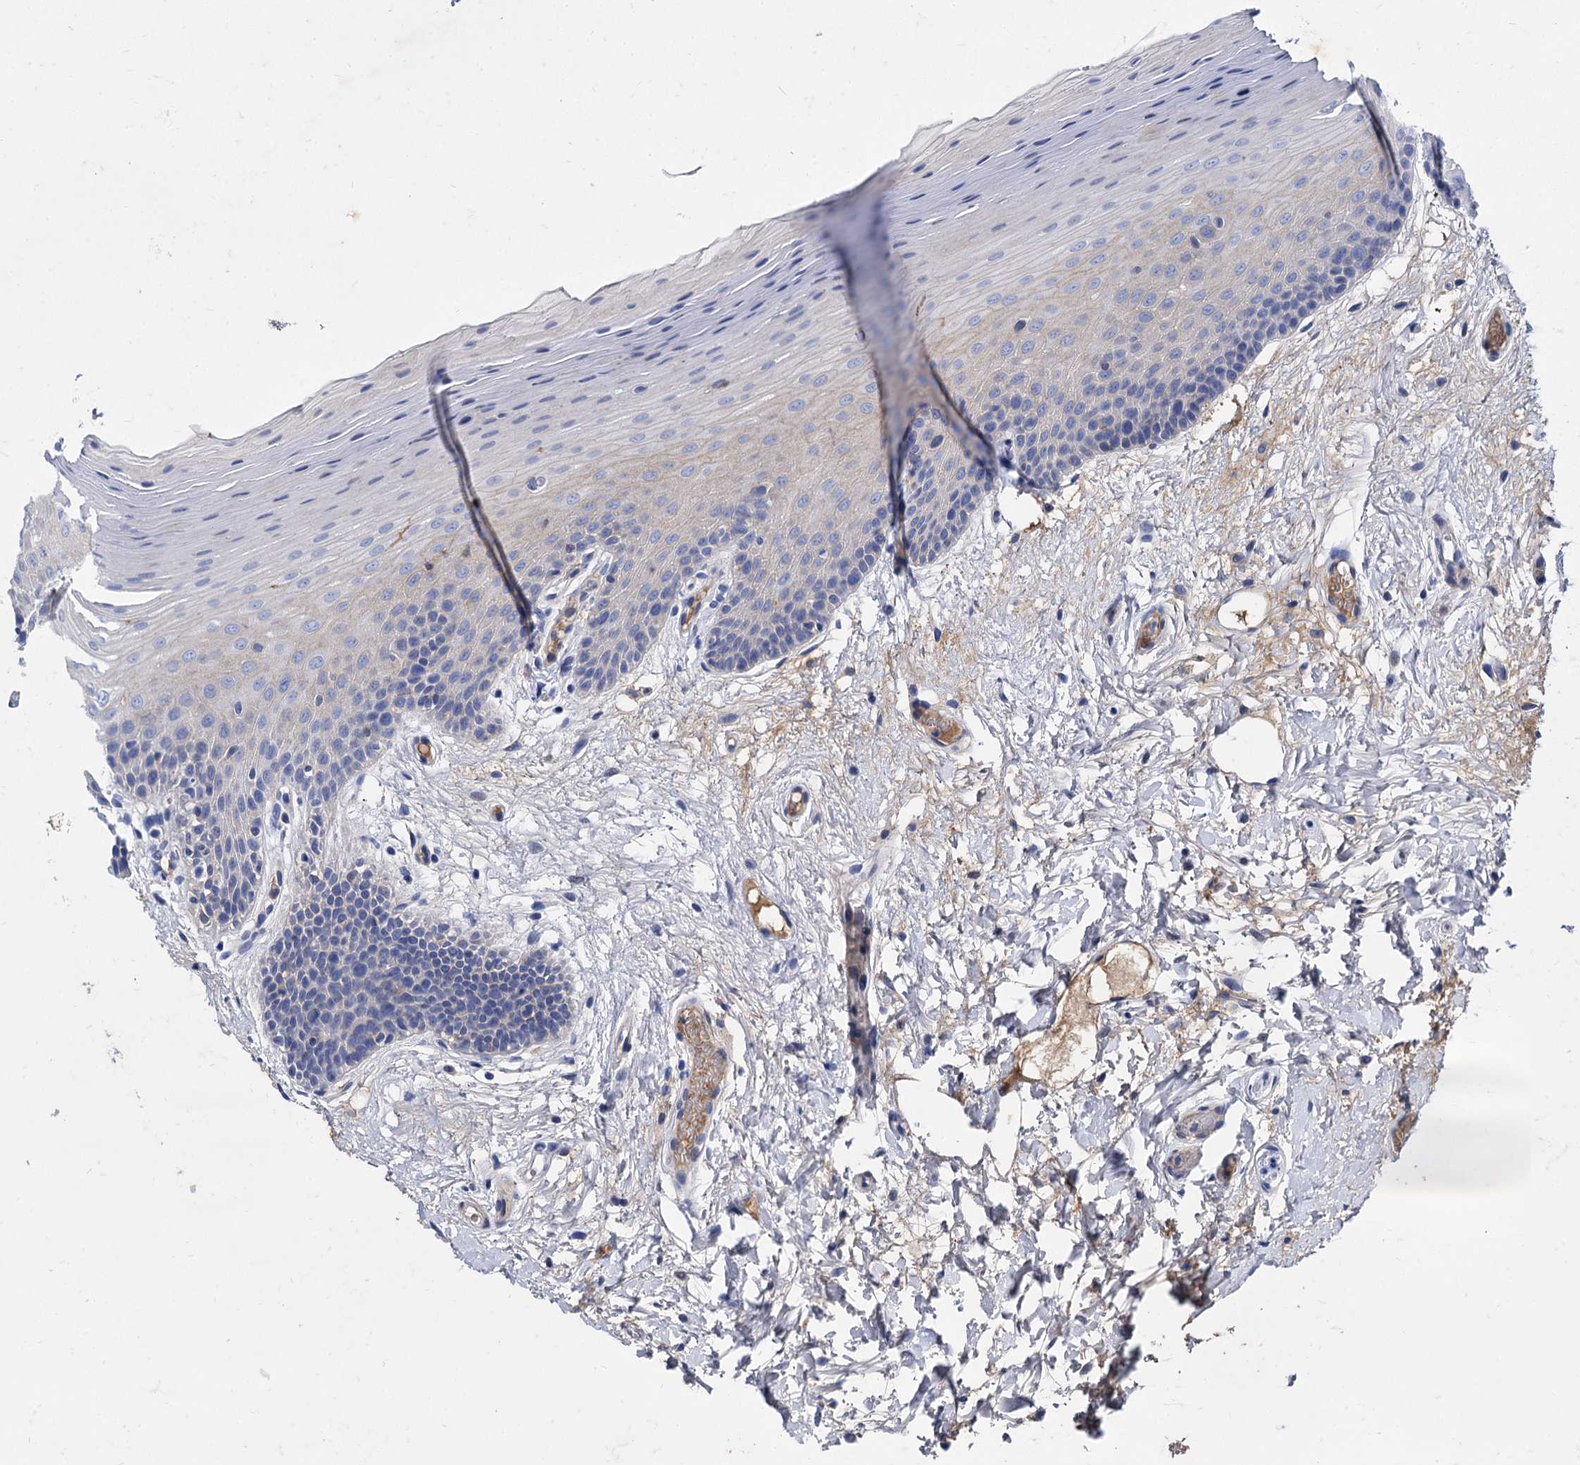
{"staining": {"intensity": "moderate", "quantity": "<25%", "location": "cytoplasmic/membranous"}, "tissue": "oral mucosa", "cell_type": "Squamous epithelial cells", "image_type": "normal", "snomed": [{"axis": "morphology", "description": "Normal tissue, NOS"}, {"axis": "topography", "description": "Oral tissue"}, {"axis": "topography", "description": "Tounge, NOS"}], "caption": "About <25% of squamous epithelial cells in normal human oral mucosa reveal moderate cytoplasmic/membranous protein staining as visualized by brown immunohistochemical staining.", "gene": "TMEM72", "patient": {"sex": "male", "age": 47}}